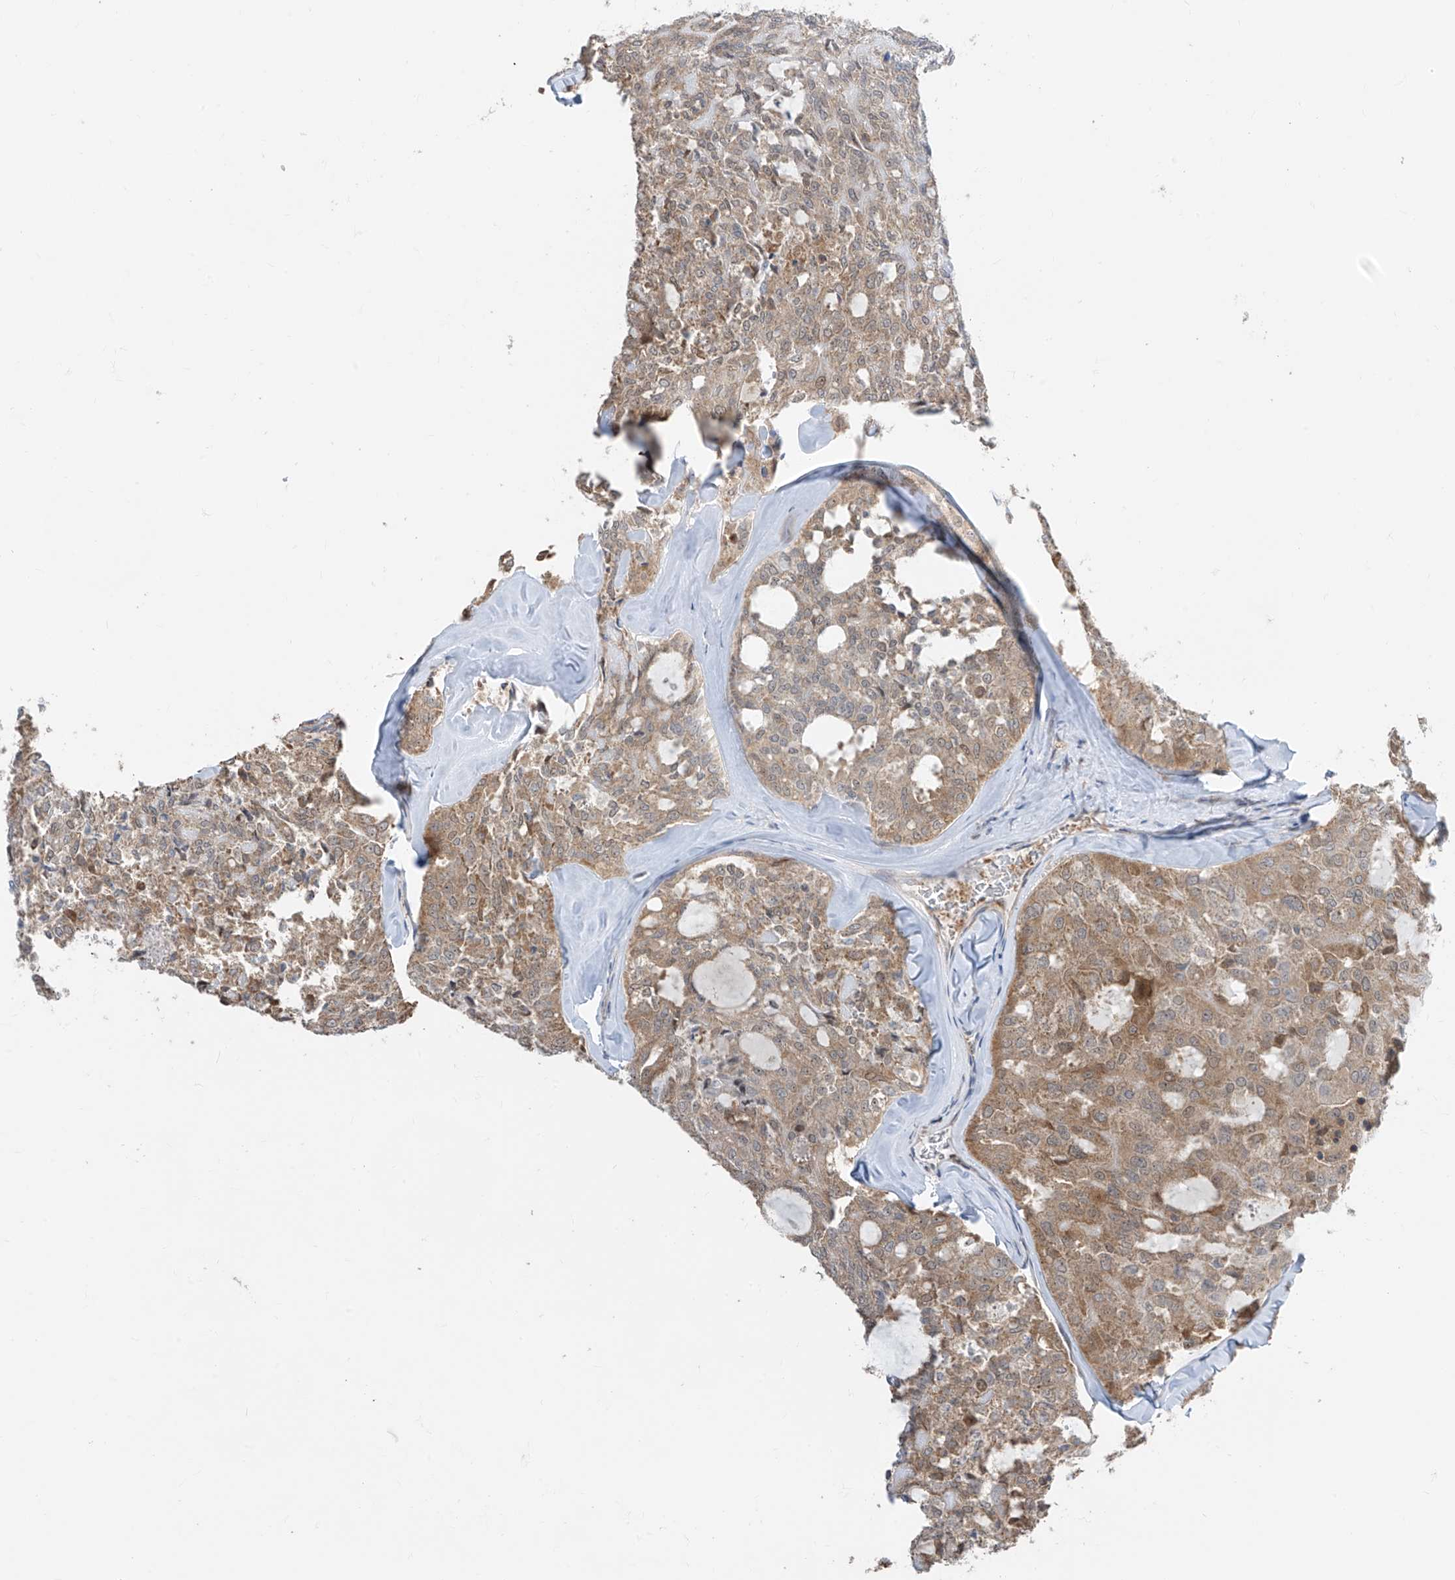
{"staining": {"intensity": "moderate", "quantity": ">75%", "location": "cytoplasmic/membranous"}, "tissue": "thyroid cancer", "cell_type": "Tumor cells", "image_type": "cancer", "snomed": [{"axis": "morphology", "description": "Follicular adenoma carcinoma, NOS"}, {"axis": "topography", "description": "Thyroid gland"}], "caption": "Immunohistochemistry micrograph of neoplastic tissue: thyroid follicular adenoma carcinoma stained using IHC shows medium levels of moderate protein expression localized specifically in the cytoplasmic/membranous of tumor cells, appearing as a cytoplasmic/membranous brown color.", "gene": "TTC38", "patient": {"sex": "male", "age": 75}}